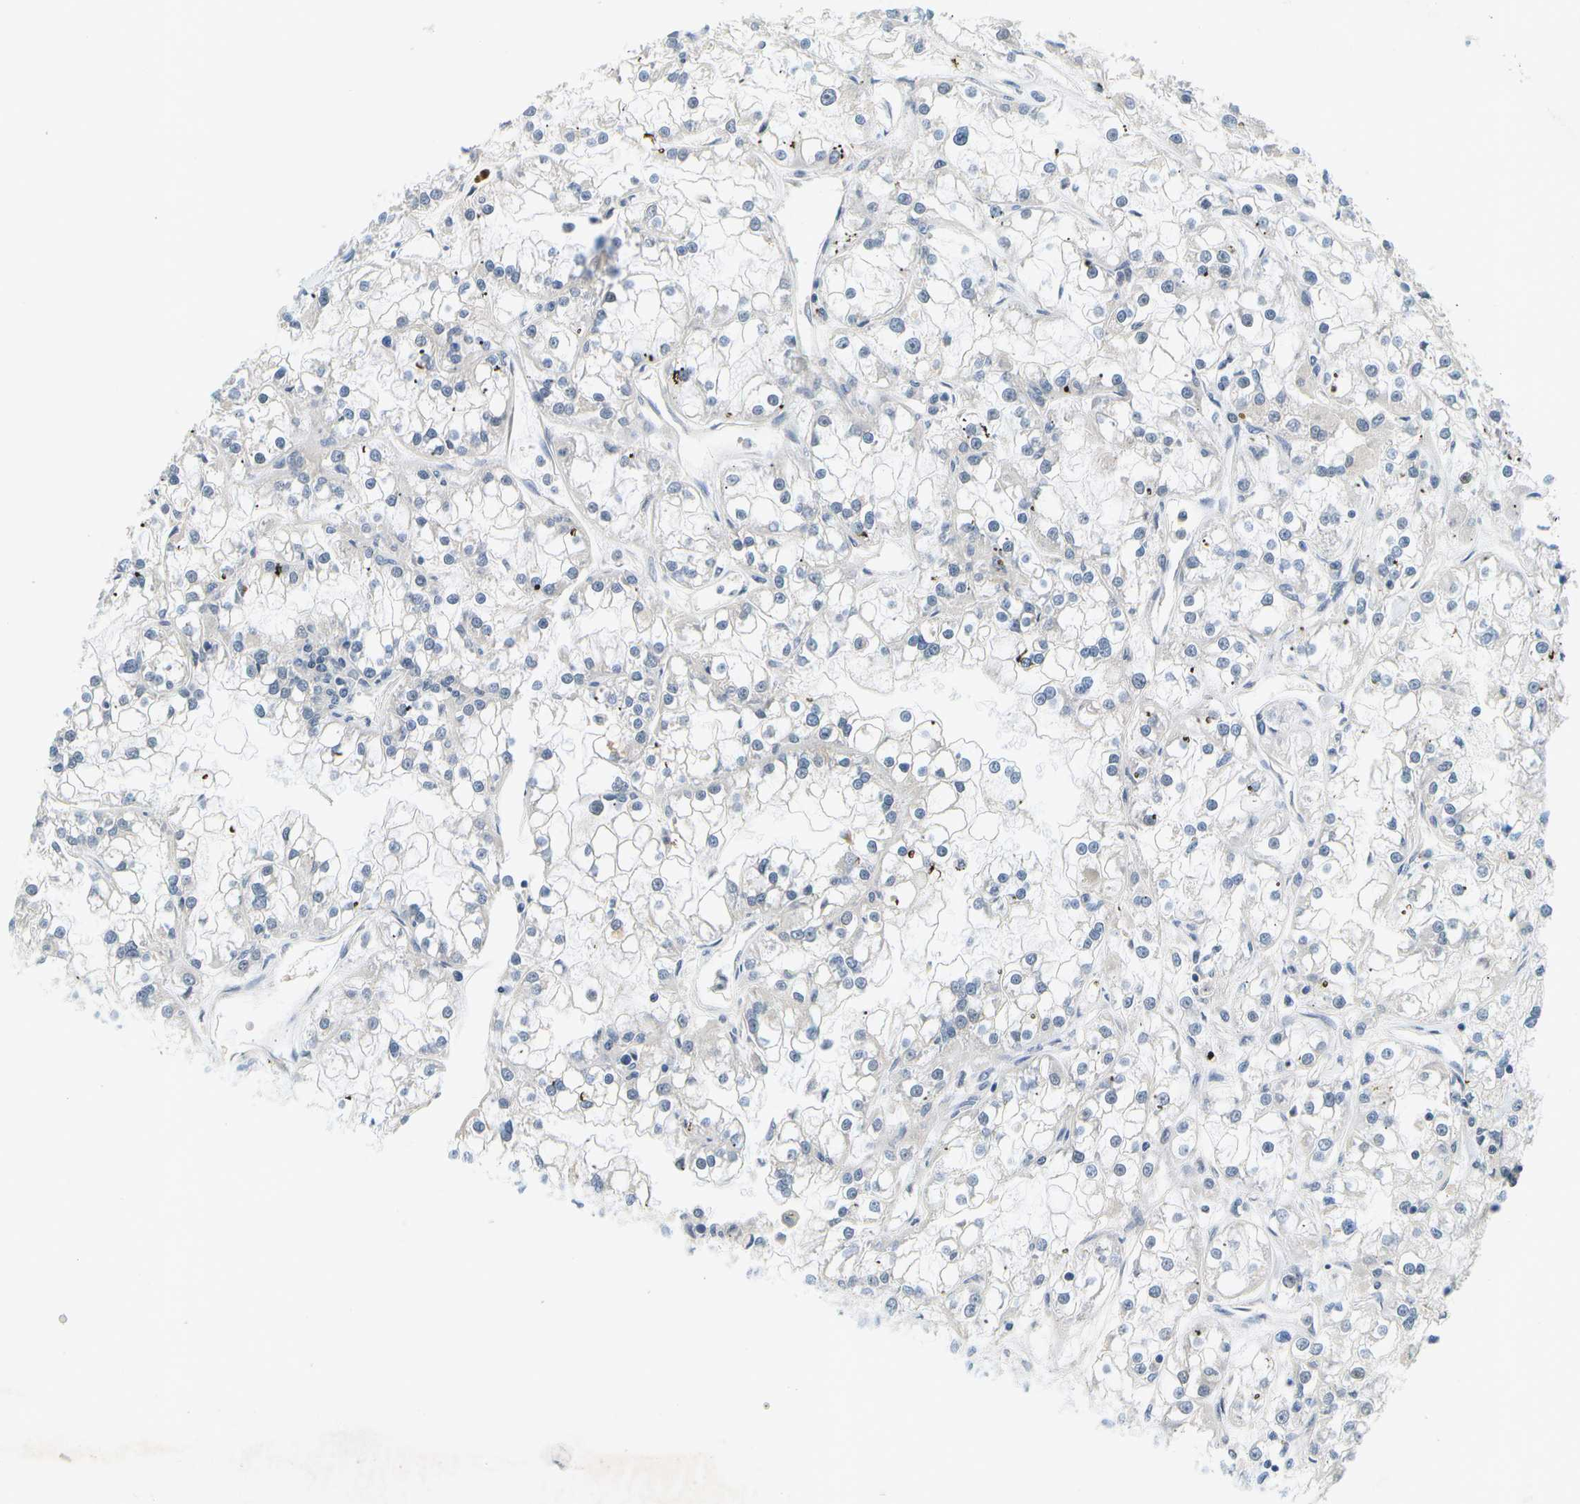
{"staining": {"intensity": "negative", "quantity": "none", "location": "none"}, "tissue": "renal cancer", "cell_type": "Tumor cells", "image_type": "cancer", "snomed": [{"axis": "morphology", "description": "Adenocarcinoma, NOS"}, {"axis": "topography", "description": "Kidney"}], "caption": "An immunohistochemistry micrograph of renal cancer is shown. There is no staining in tumor cells of renal cancer.", "gene": "RASGRP2", "patient": {"sex": "female", "age": 52}}